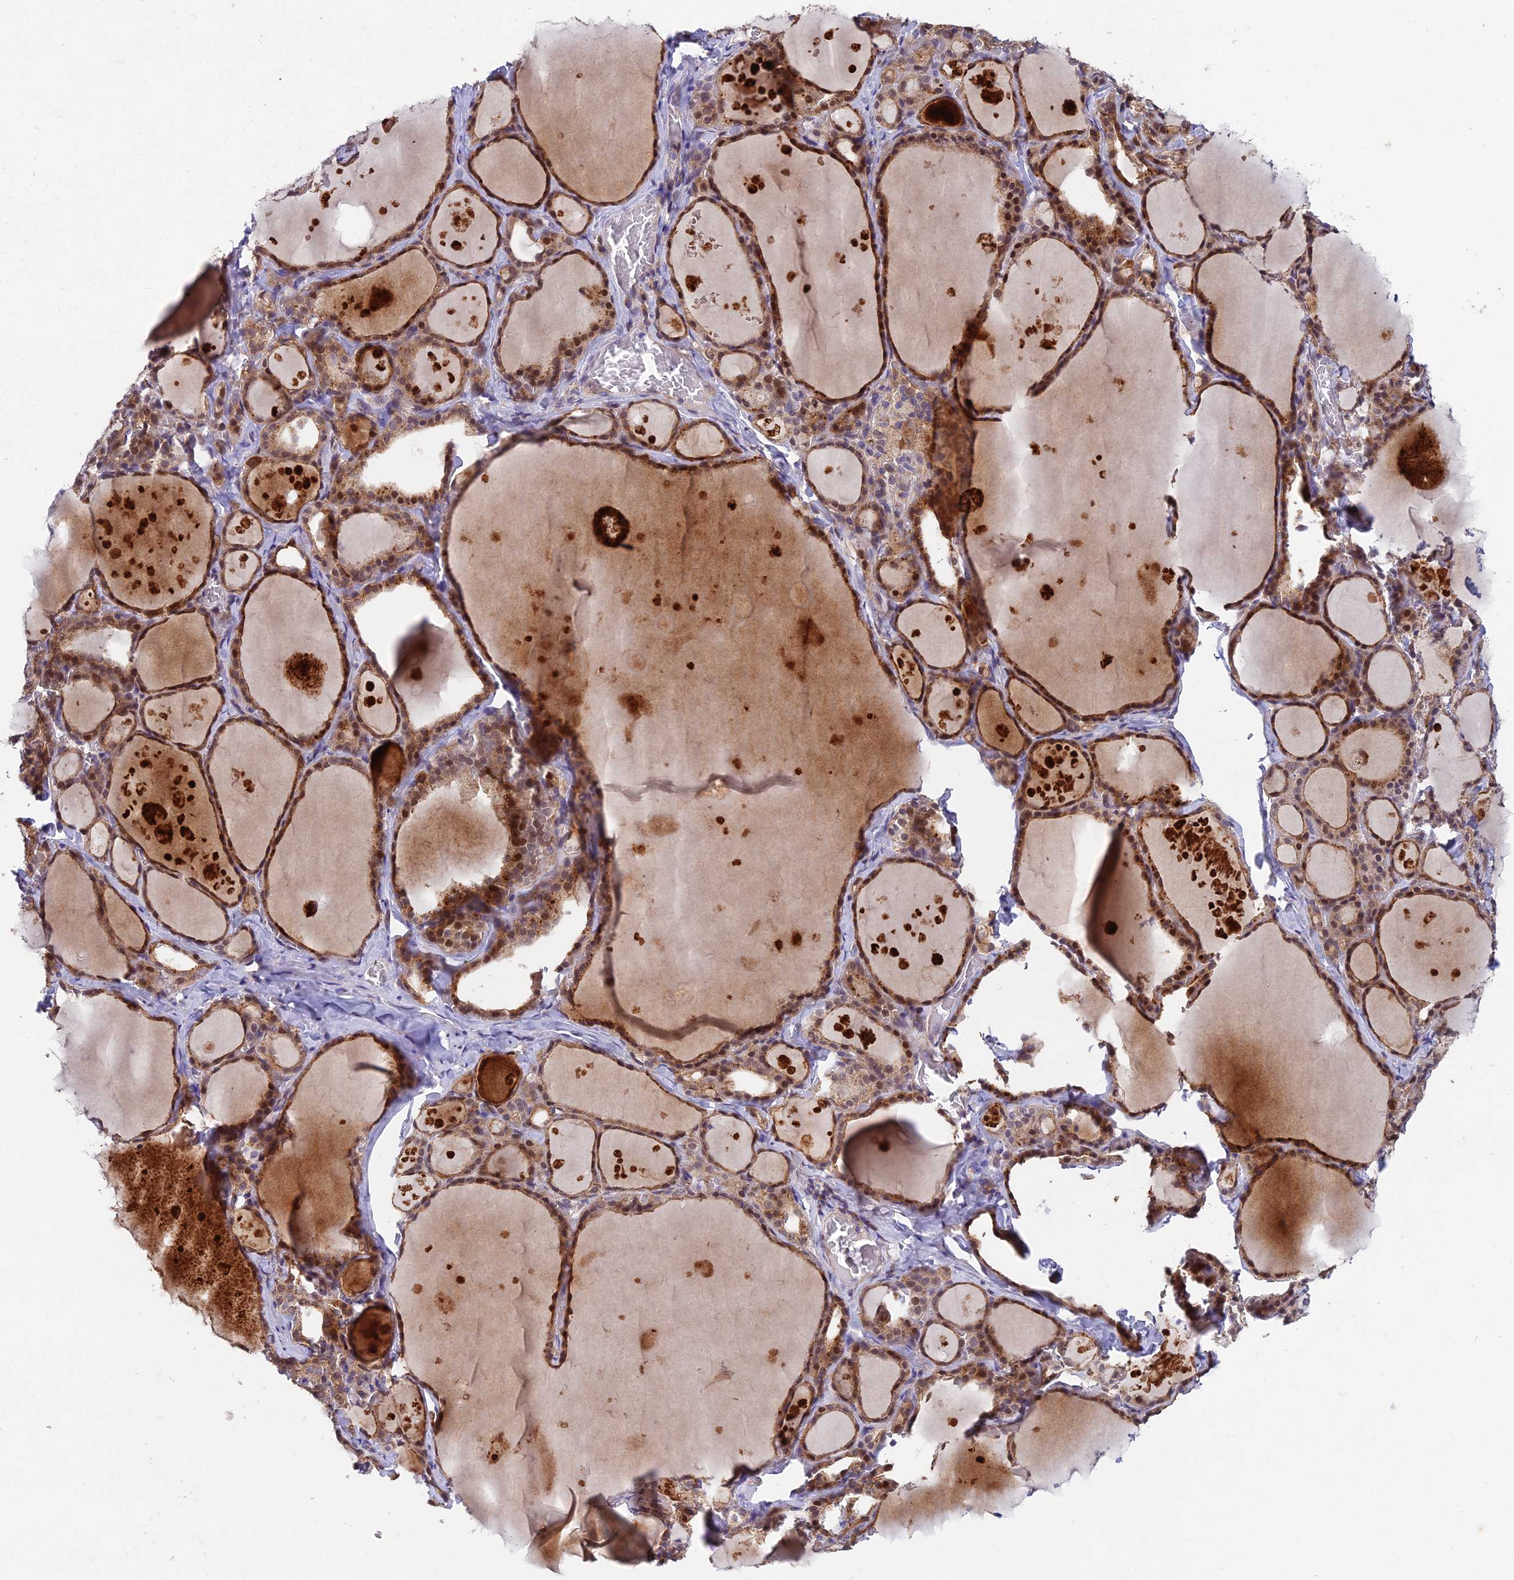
{"staining": {"intensity": "moderate", "quantity": ">75%", "location": "cytoplasmic/membranous,nuclear"}, "tissue": "thyroid gland", "cell_type": "Glandular cells", "image_type": "normal", "snomed": [{"axis": "morphology", "description": "Normal tissue, NOS"}, {"axis": "topography", "description": "Thyroid gland"}], "caption": "Immunohistochemical staining of unremarkable human thyroid gland shows moderate cytoplasmic/membranous,nuclear protein staining in approximately >75% of glandular cells.", "gene": "NSMCE1", "patient": {"sex": "male", "age": 56}}